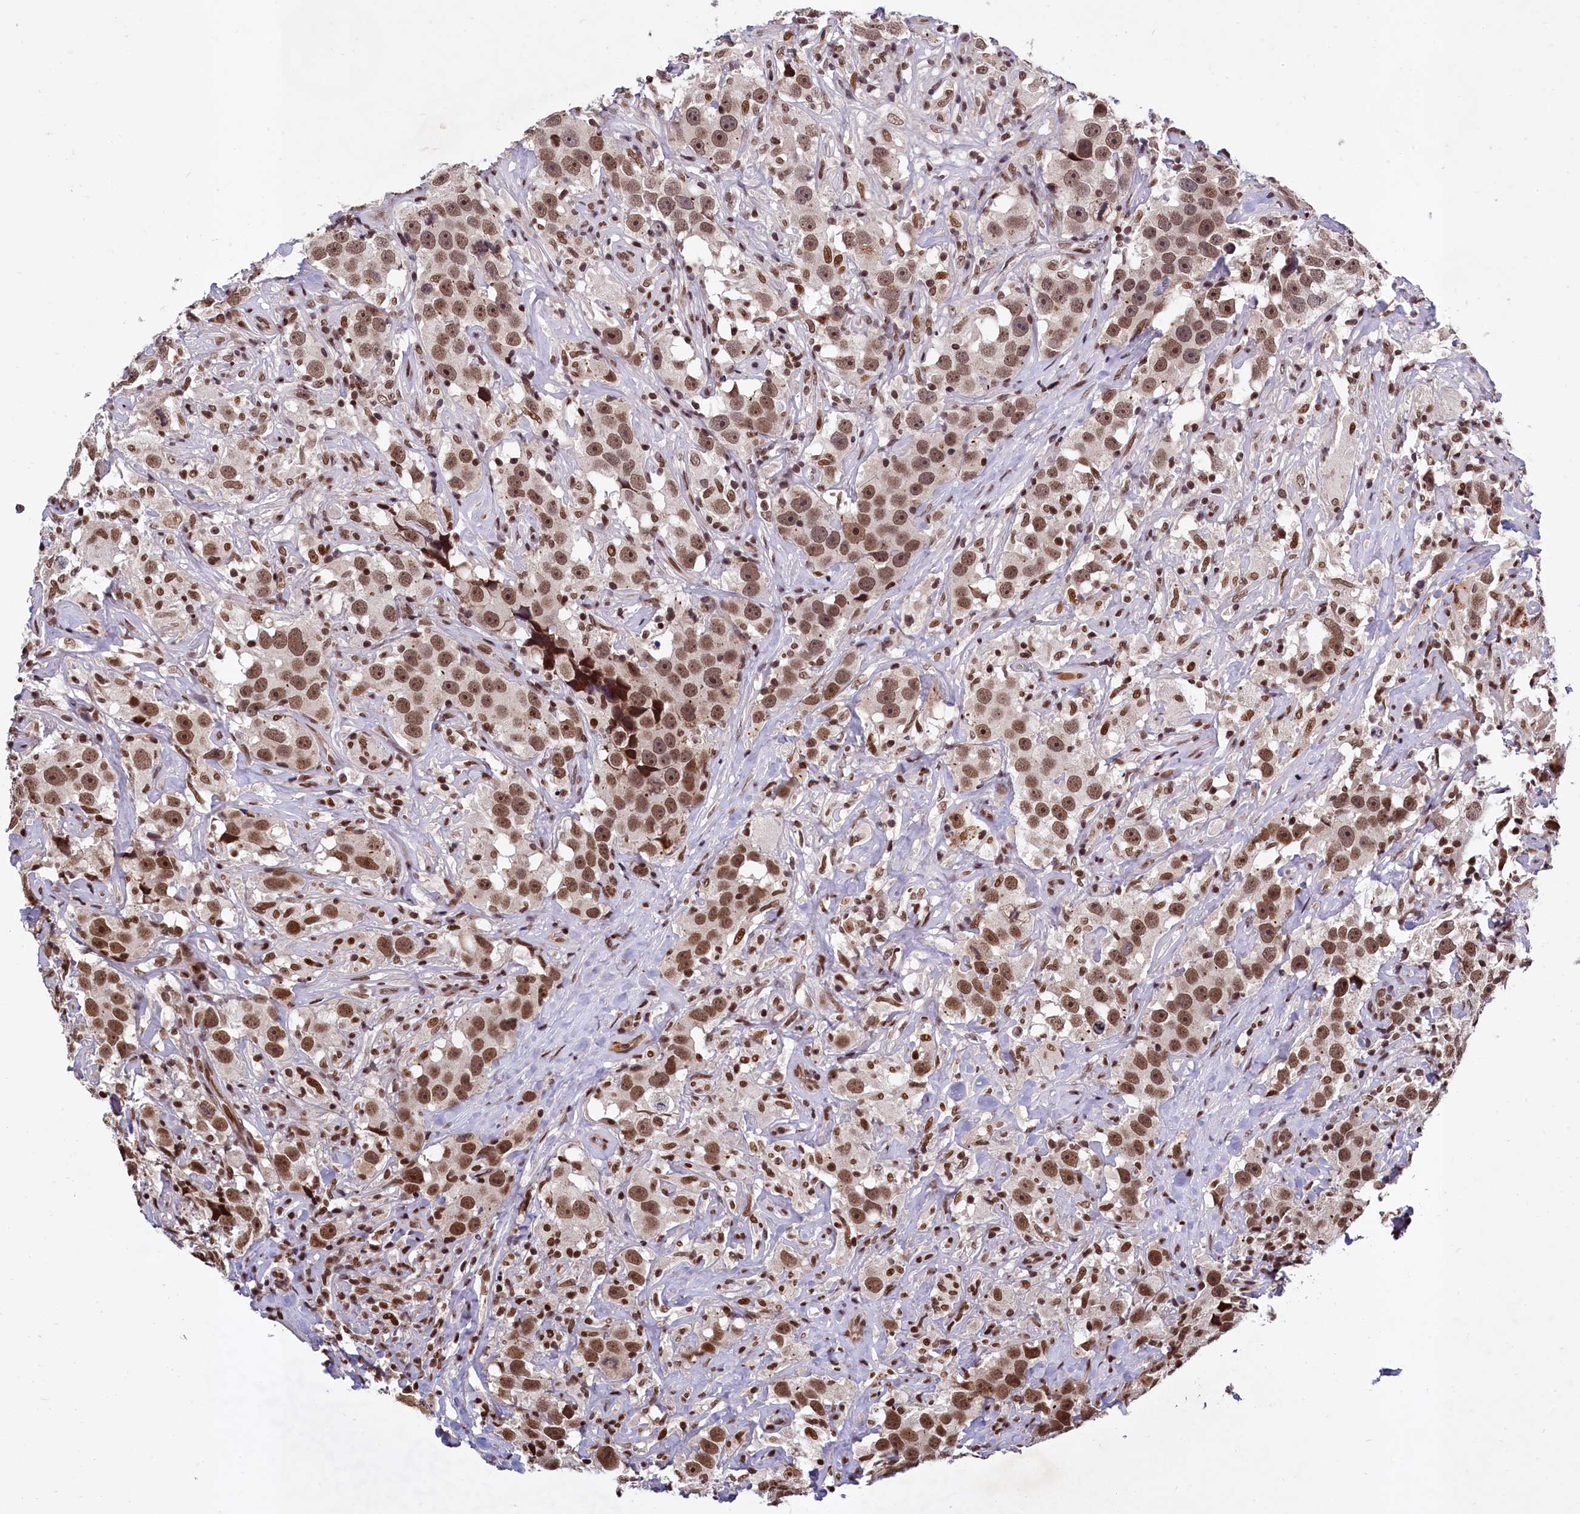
{"staining": {"intensity": "moderate", "quantity": ">75%", "location": "nuclear"}, "tissue": "testis cancer", "cell_type": "Tumor cells", "image_type": "cancer", "snomed": [{"axis": "morphology", "description": "Seminoma, NOS"}, {"axis": "topography", "description": "Testis"}], "caption": "Protein staining by IHC displays moderate nuclear expression in approximately >75% of tumor cells in seminoma (testis). (brown staining indicates protein expression, while blue staining denotes nuclei).", "gene": "FAM217B", "patient": {"sex": "male", "age": 49}}